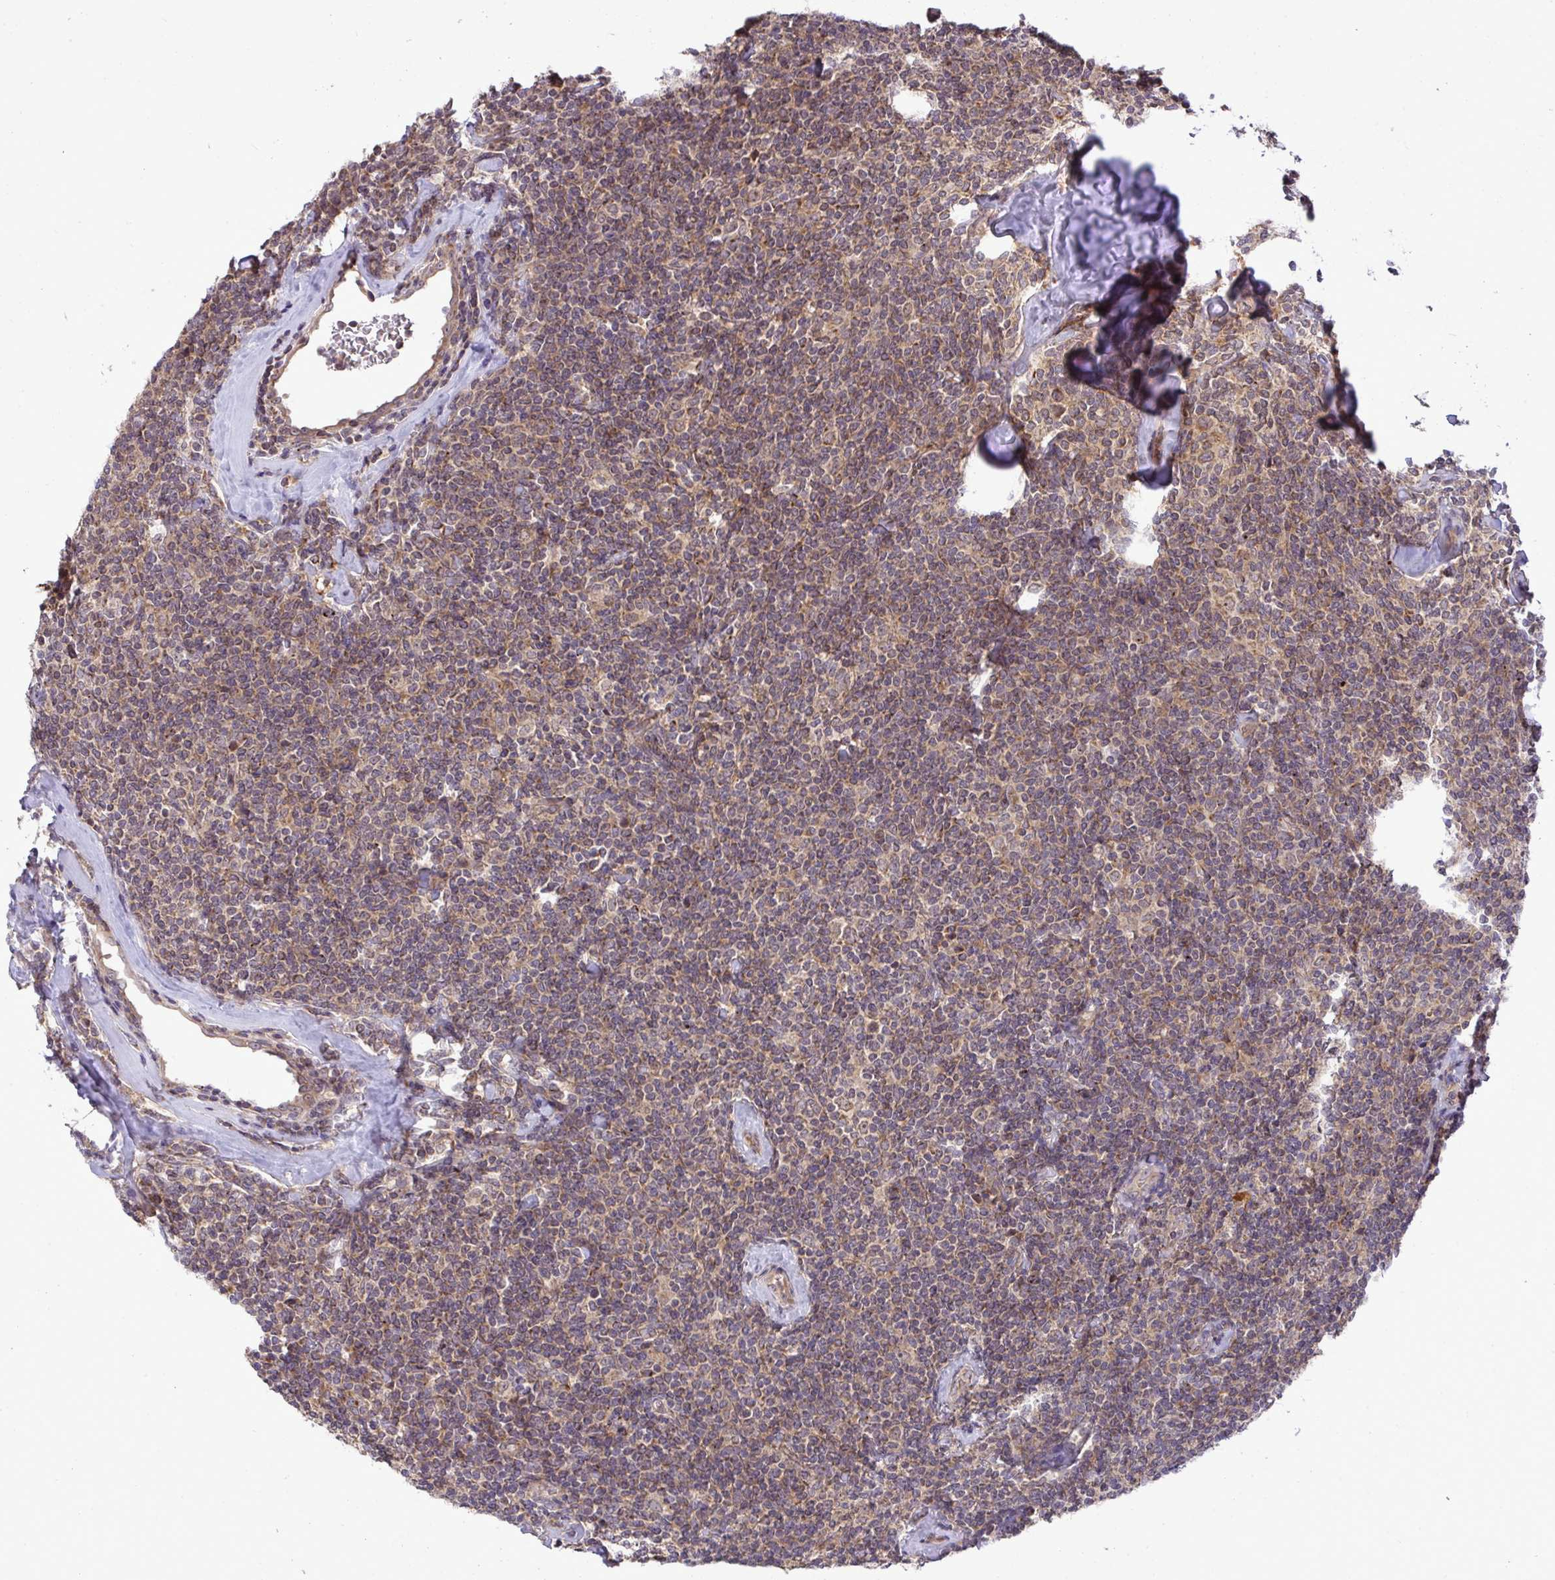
{"staining": {"intensity": "weak", "quantity": ">75%", "location": "cytoplasmic/membranous"}, "tissue": "lymphoma", "cell_type": "Tumor cells", "image_type": "cancer", "snomed": [{"axis": "morphology", "description": "Malignant lymphoma, non-Hodgkin's type, Low grade"}, {"axis": "topography", "description": "Lymph node"}], "caption": "Protein staining exhibits weak cytoplasmic/membranous expression in approximately >75% of tumor cells in lymphoma. (brown staining indicates protein expression, while blue staining denotes nuclei).", "gene": "SLC9A6", "patient": {"sex": "female", "age": 56}}